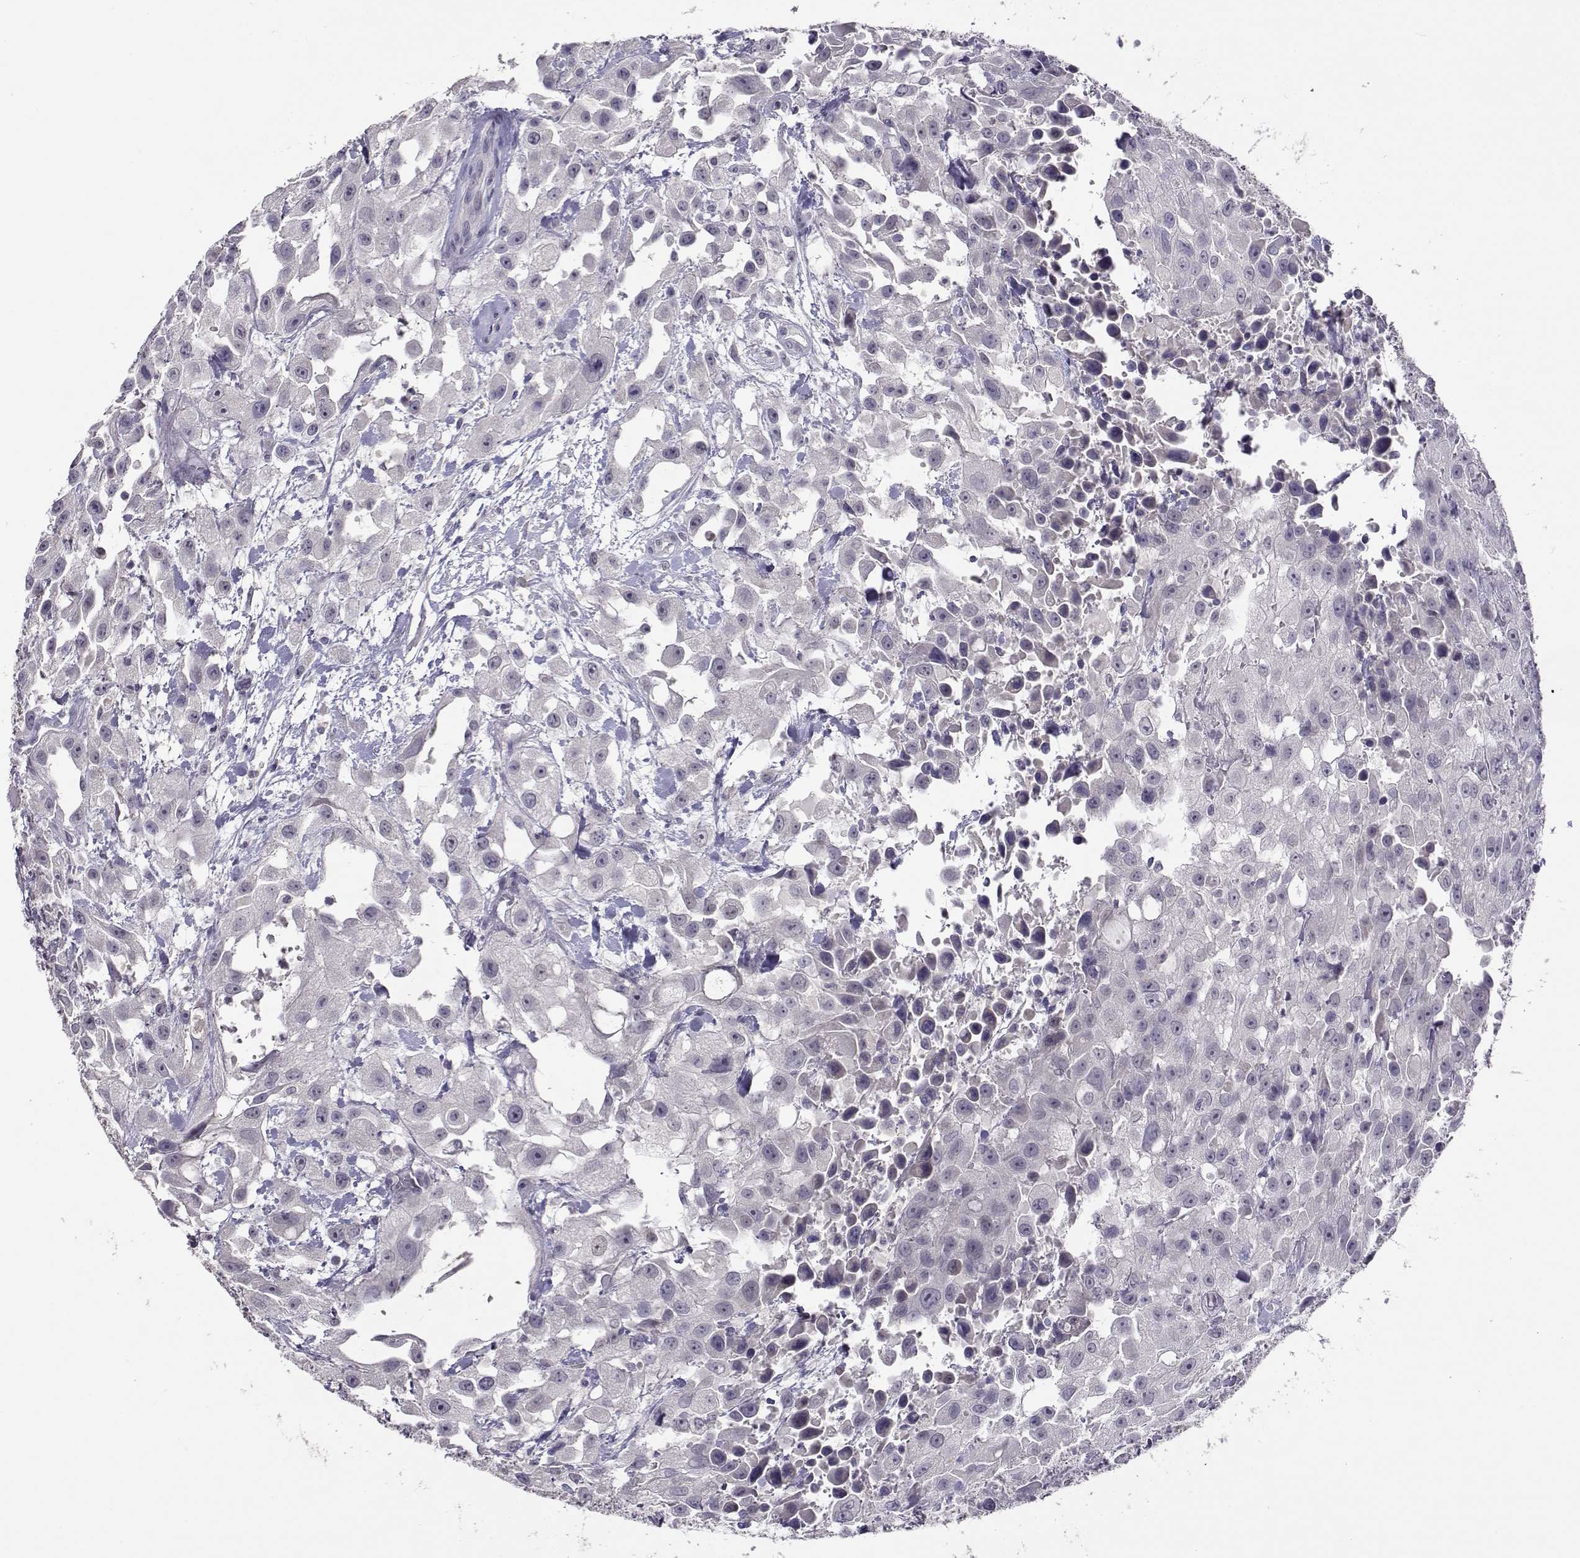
{"staining": {"intensity": "negative", "quantity": "none", "location": "none"}, "tissue": "urothelial cancer", "cell_type": "Tumor cells", "image_type": "cancer", "snomed": [{"axis": "morphology", "description": "Urothelial carcinoma, High grade"}, {"axis": "topography", "description": "Urinary bladder"}], "caption": "A histopathology image of urothelial carcinoma (high-grade) stained for a protein demonstrates no brown staining in tumor cells.", "gene": "RHOXF2", "patient": {"sex": "male", "age": 79}}